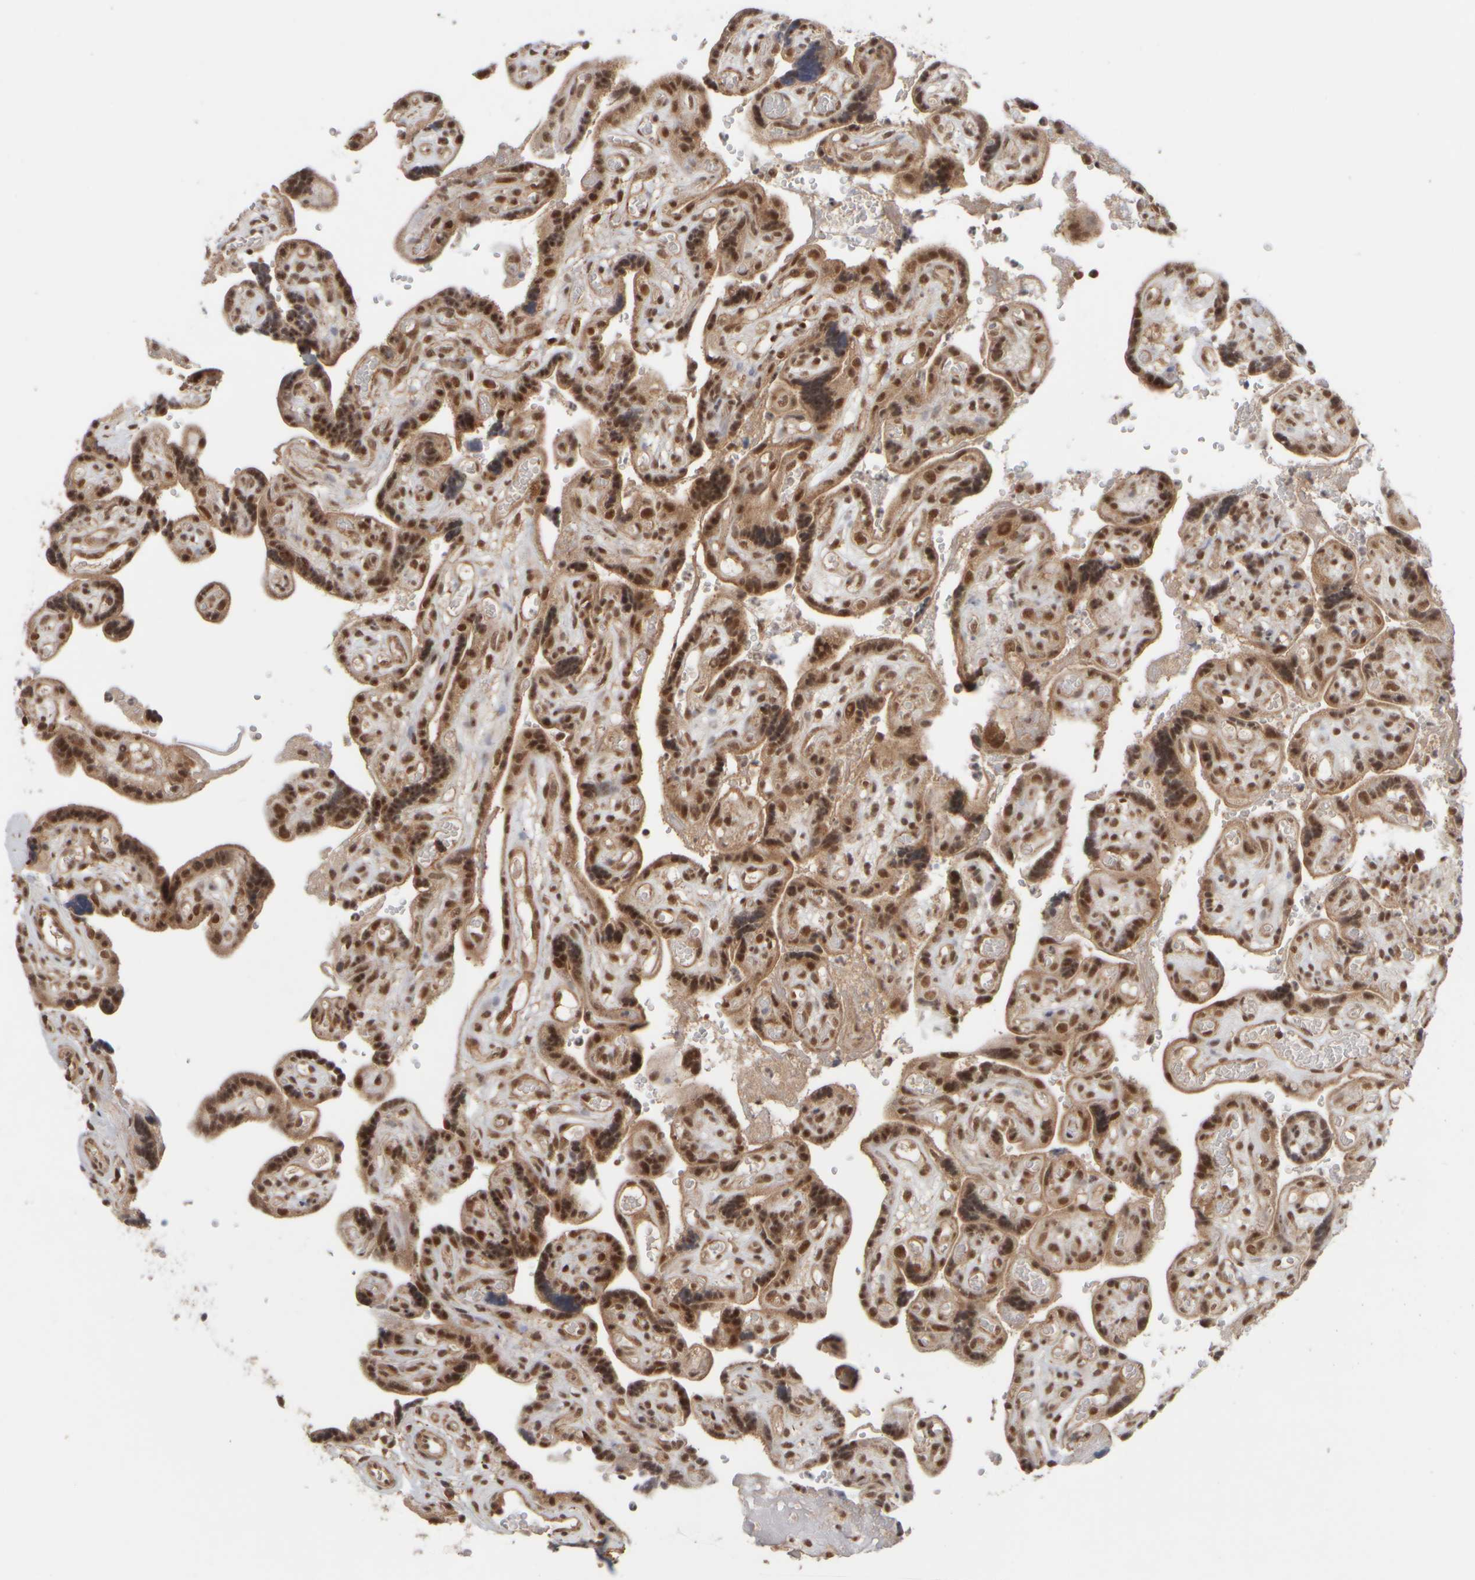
{"staining": {"intensity": "strong", "quantity": ">75%", "location": "nuclear"}, "tissue": "placenta", "cell_type": "Decidual cells", "image_type": "normal", "snomed": [{"axis": "morphology", "description": "Normal tissue, NOS"}, {"axis": "topography", "description": "Placenta"}], "caption": "A photomicrograph of human placenta stained for a protein shows strong nuclear brown staining in decidual cells. The protein is shown in brown color, while the nuclei are stained blue.", "gene": "SYNRG", "patient": {"sex": "female", "age": 30}}